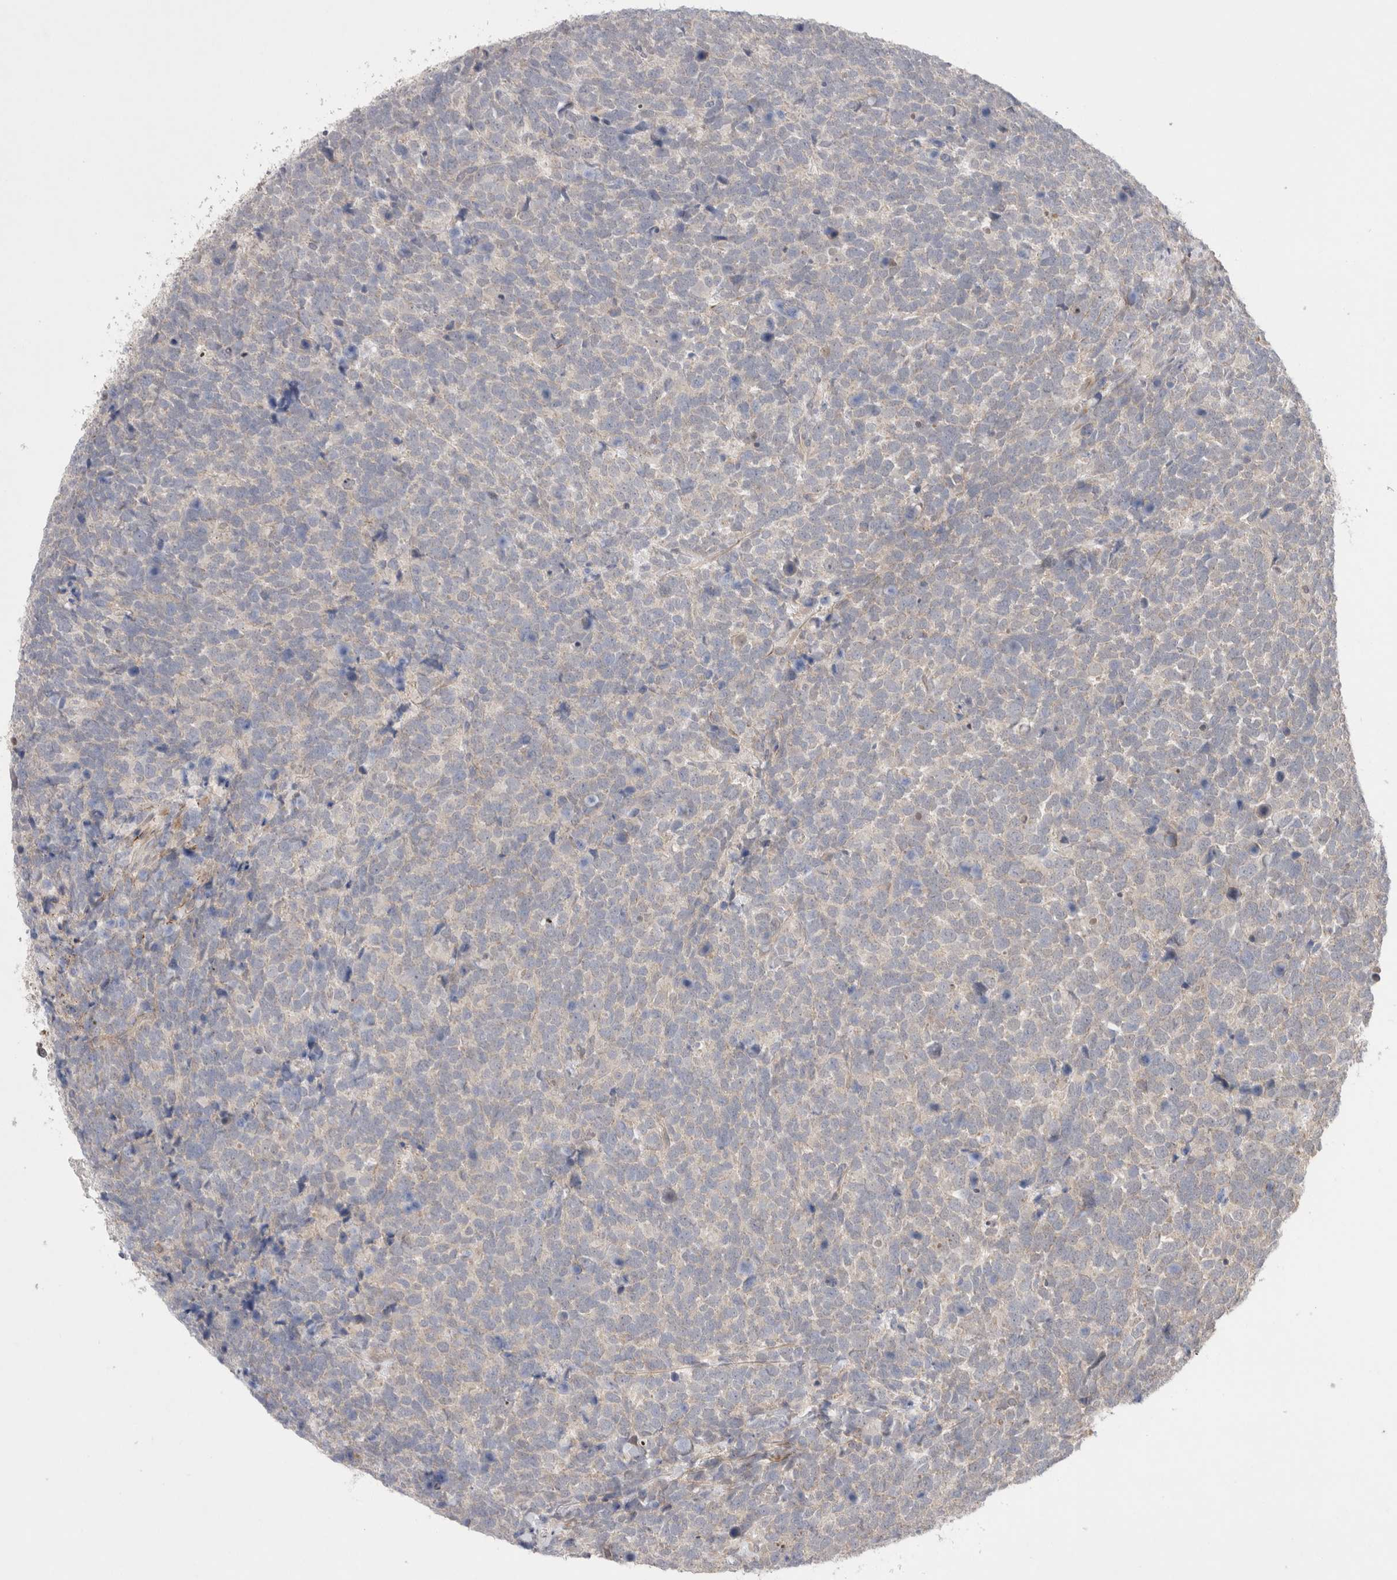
{"staining": {"intensity": "negative", "quantity": "none", "location": "none"}, "tissue": "urothelial cancer", "cell_type": "Tumor cells", "image_type": "cancer", "snomed": [{"axis": "morphology", "description": "Urothelial carcinoma, High grade"}, {"axis": "topography", "description": "Urinary bladder"}], "caption": "Immunohistochemistry (IHC) histopathology image of human urothelial cancer stained for a protein (brown), which displays no positivity in tumor cells. (Immunohistochemistry (IHC), brightfield microscopy, high magnification).", "gene": "GSDMB", "patient": {"sex": "female", "age": 82}}